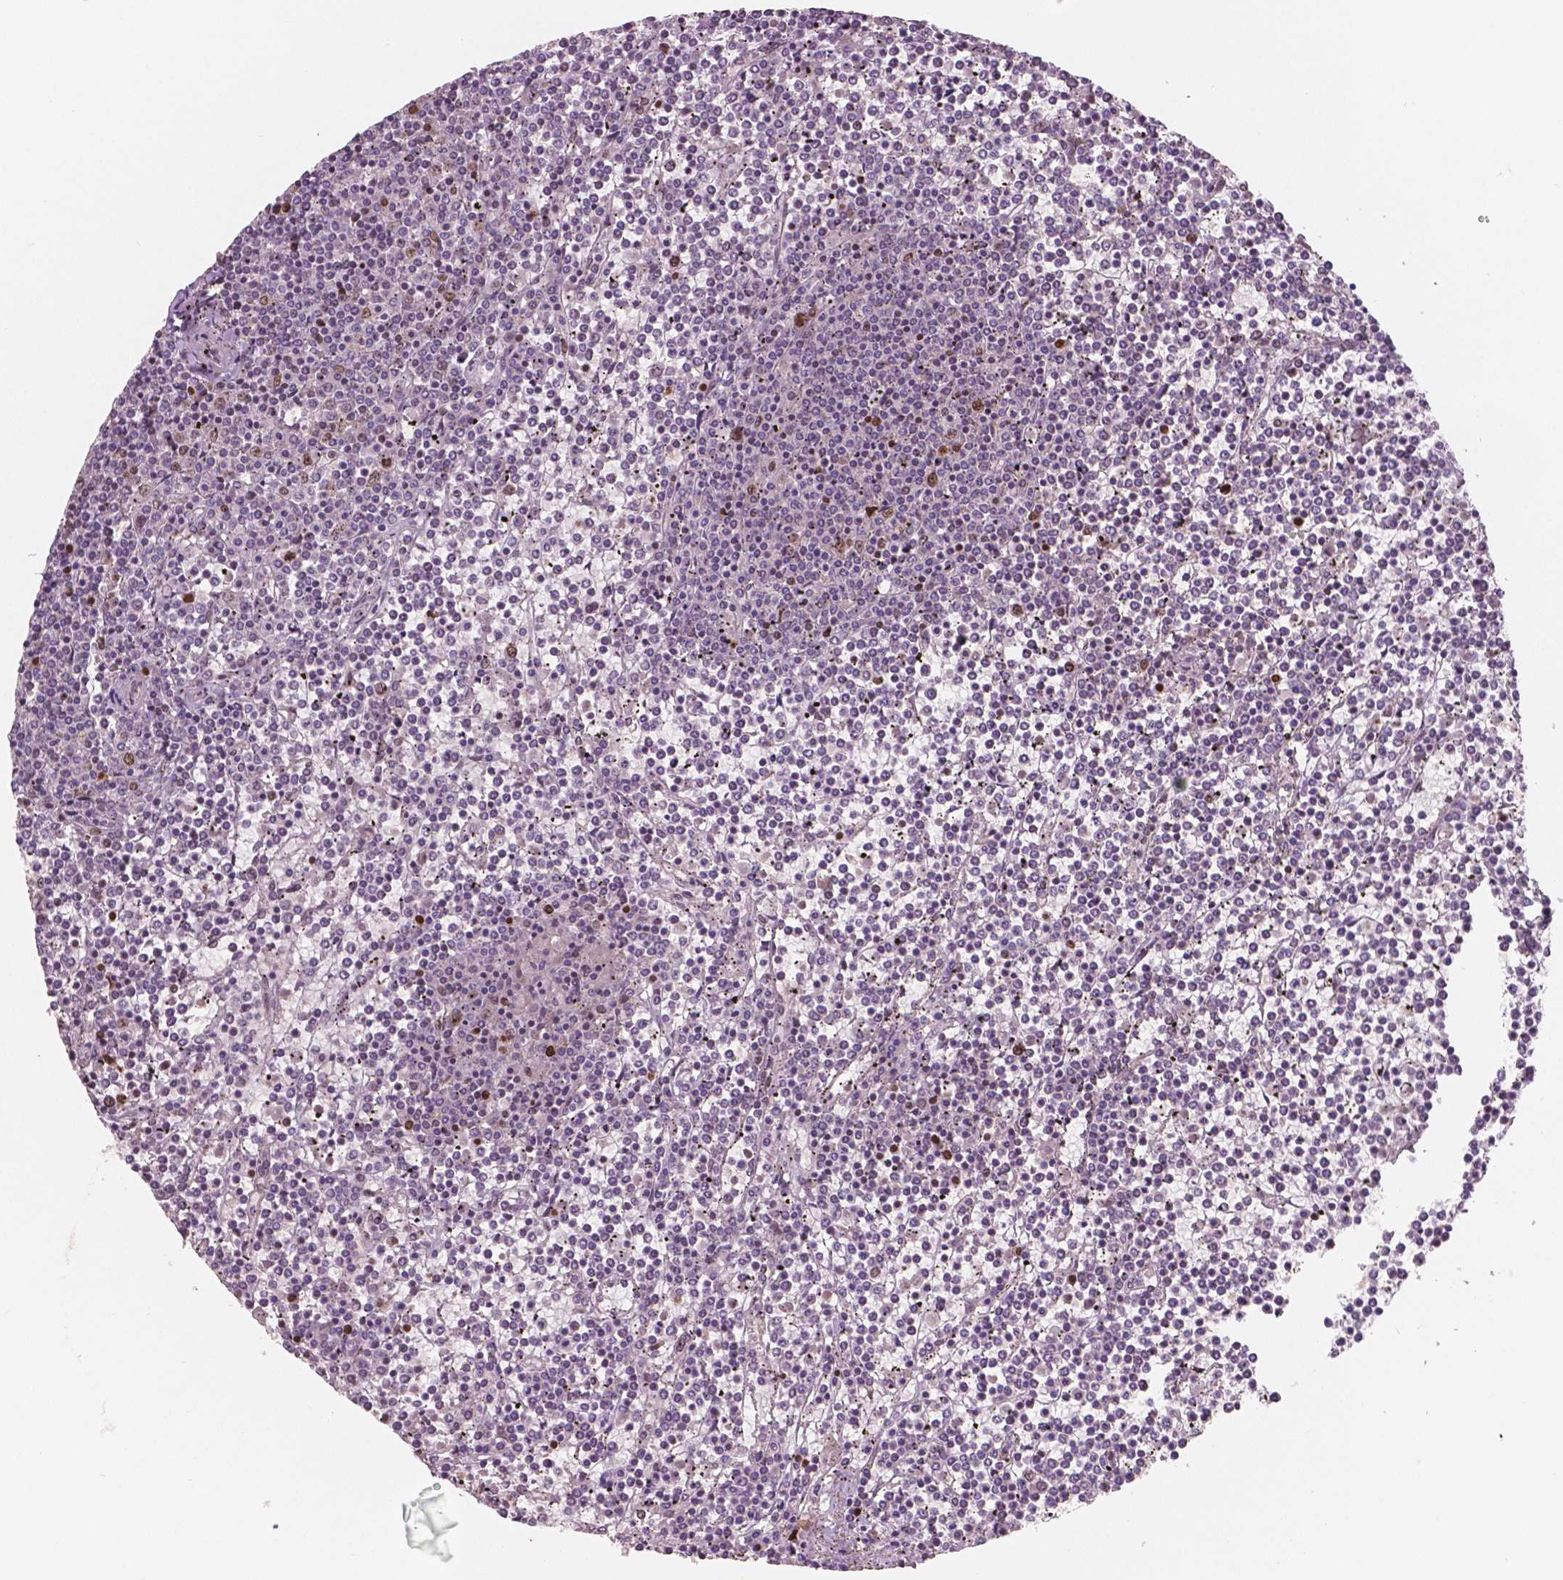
{"staining": {"intensity": "negative", "quantity": "none", "location": "none"}, "tissue": "lymphoma", "cell_type": "Tumor cells", "image_type": "cancer", "snomed": [{"axis": "morphology", "description": "Malignant lymphoma, non-Hodgkin's type, Low grade"}, {"axis": "topography", "description": "Spleen"}], "caption": "IHC micrograph of low-grade malignant lymphoma, non-Hodgkin's type stained for a protein (brown), which shows no expression in tumor cells.", "gene": "NSD2", "patient": {"sex": "female", "age": 19}}